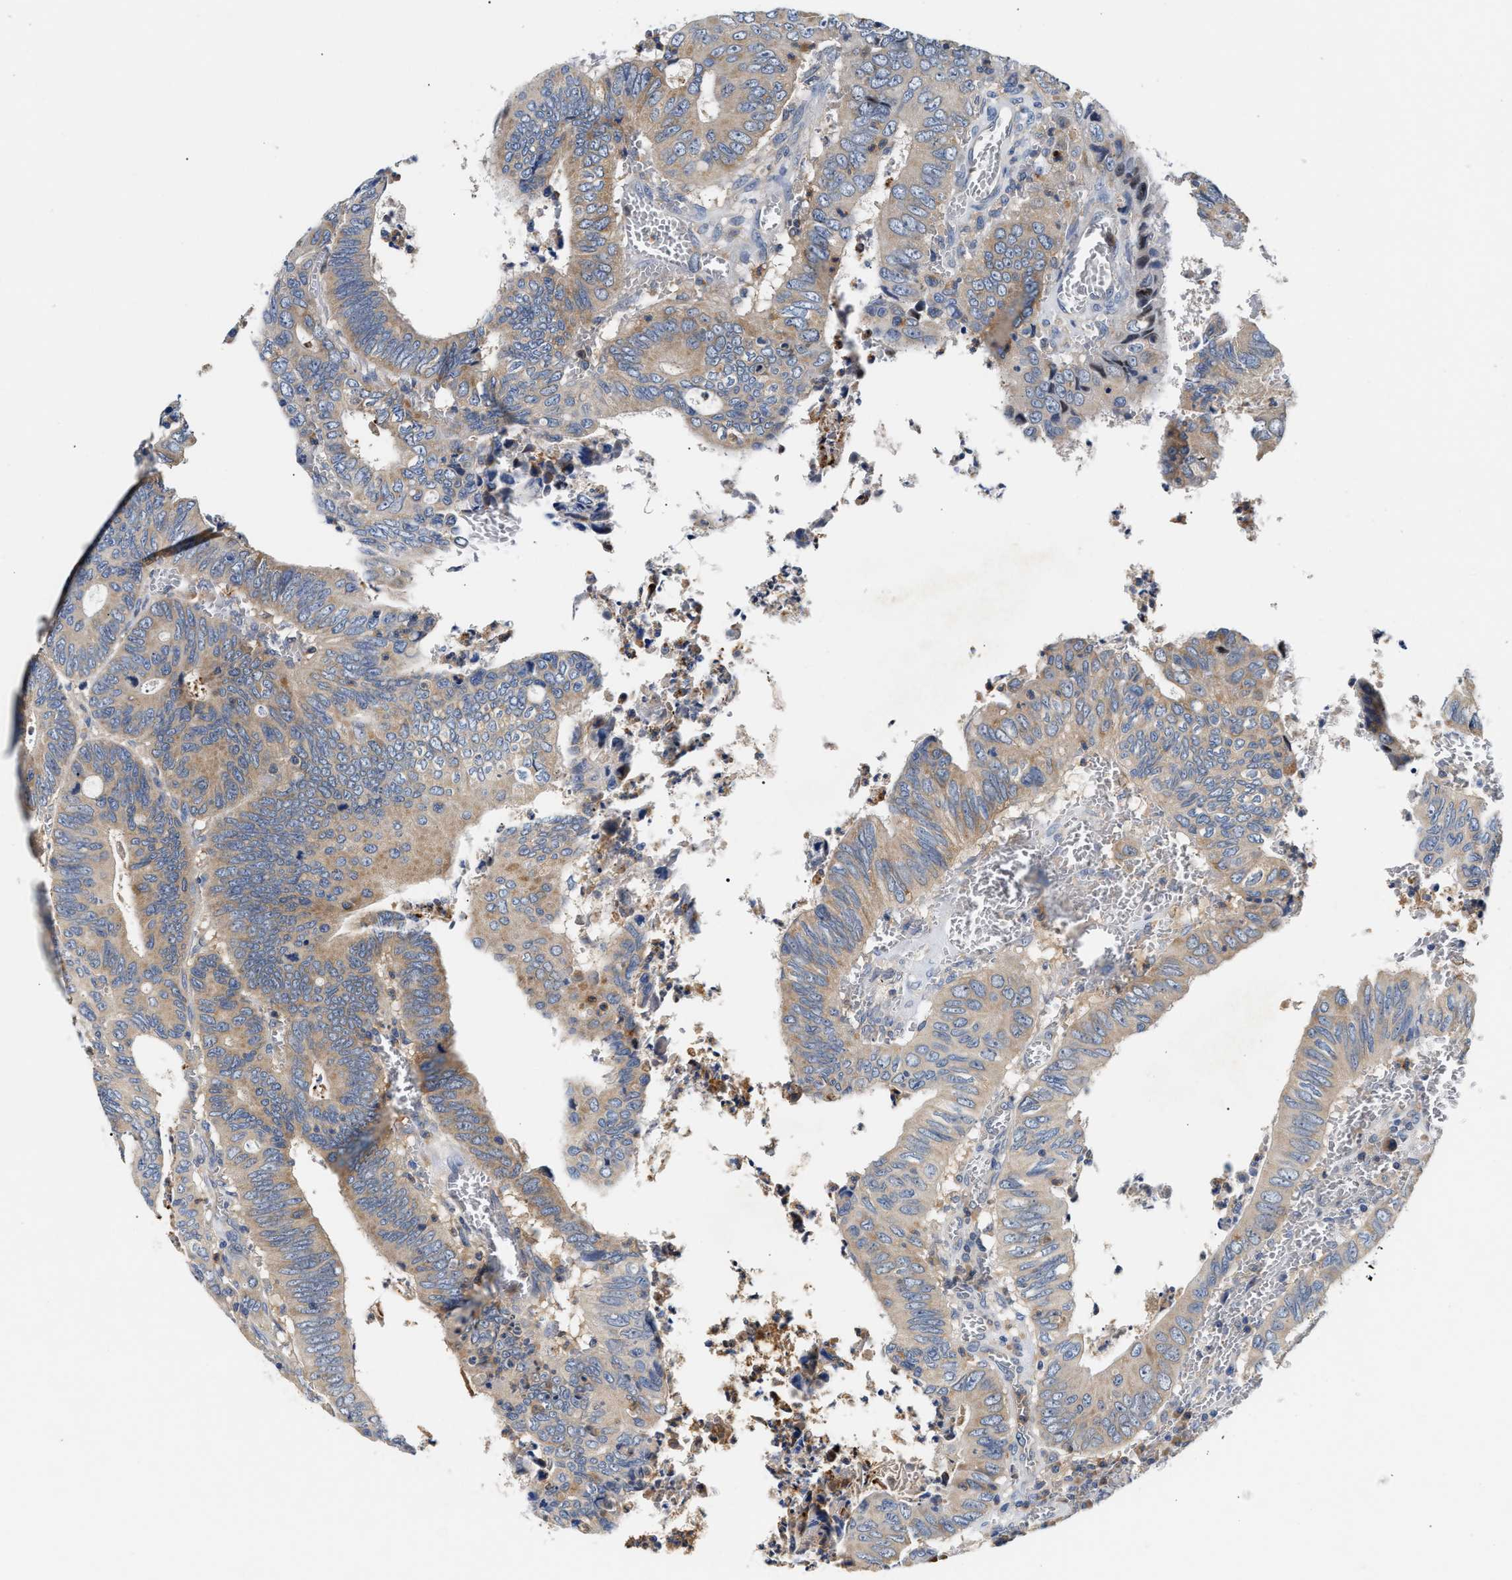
{"staining": {"intensity": "moderate", "quantity": "25%-75%", "location": "cytoplasmic/membranous"}, "tissue": "colorectal cancer", "cell_type": "Tumor cells", "image_type": "cancer", "snomed": [{"axis": "morphology", "description": "Inflammation, NOS"}, {"axis": "morphology", "description": "Adenocarcinoma, NOS"}, {"axis": "topography", "description": "Colon"}], "caption": "High-magnification brightfield microscopy of colorectal cancer (adenocarcinoma) stained with DAB (brown) and counterstained with hematoxylin (blue). tumor cells exhibit moderate cytoplasmic/membranous staining is identified in approximately25%-75% of cells.", "gene": "FAM185A", "patient": {"sex": "male", "age": 72}}